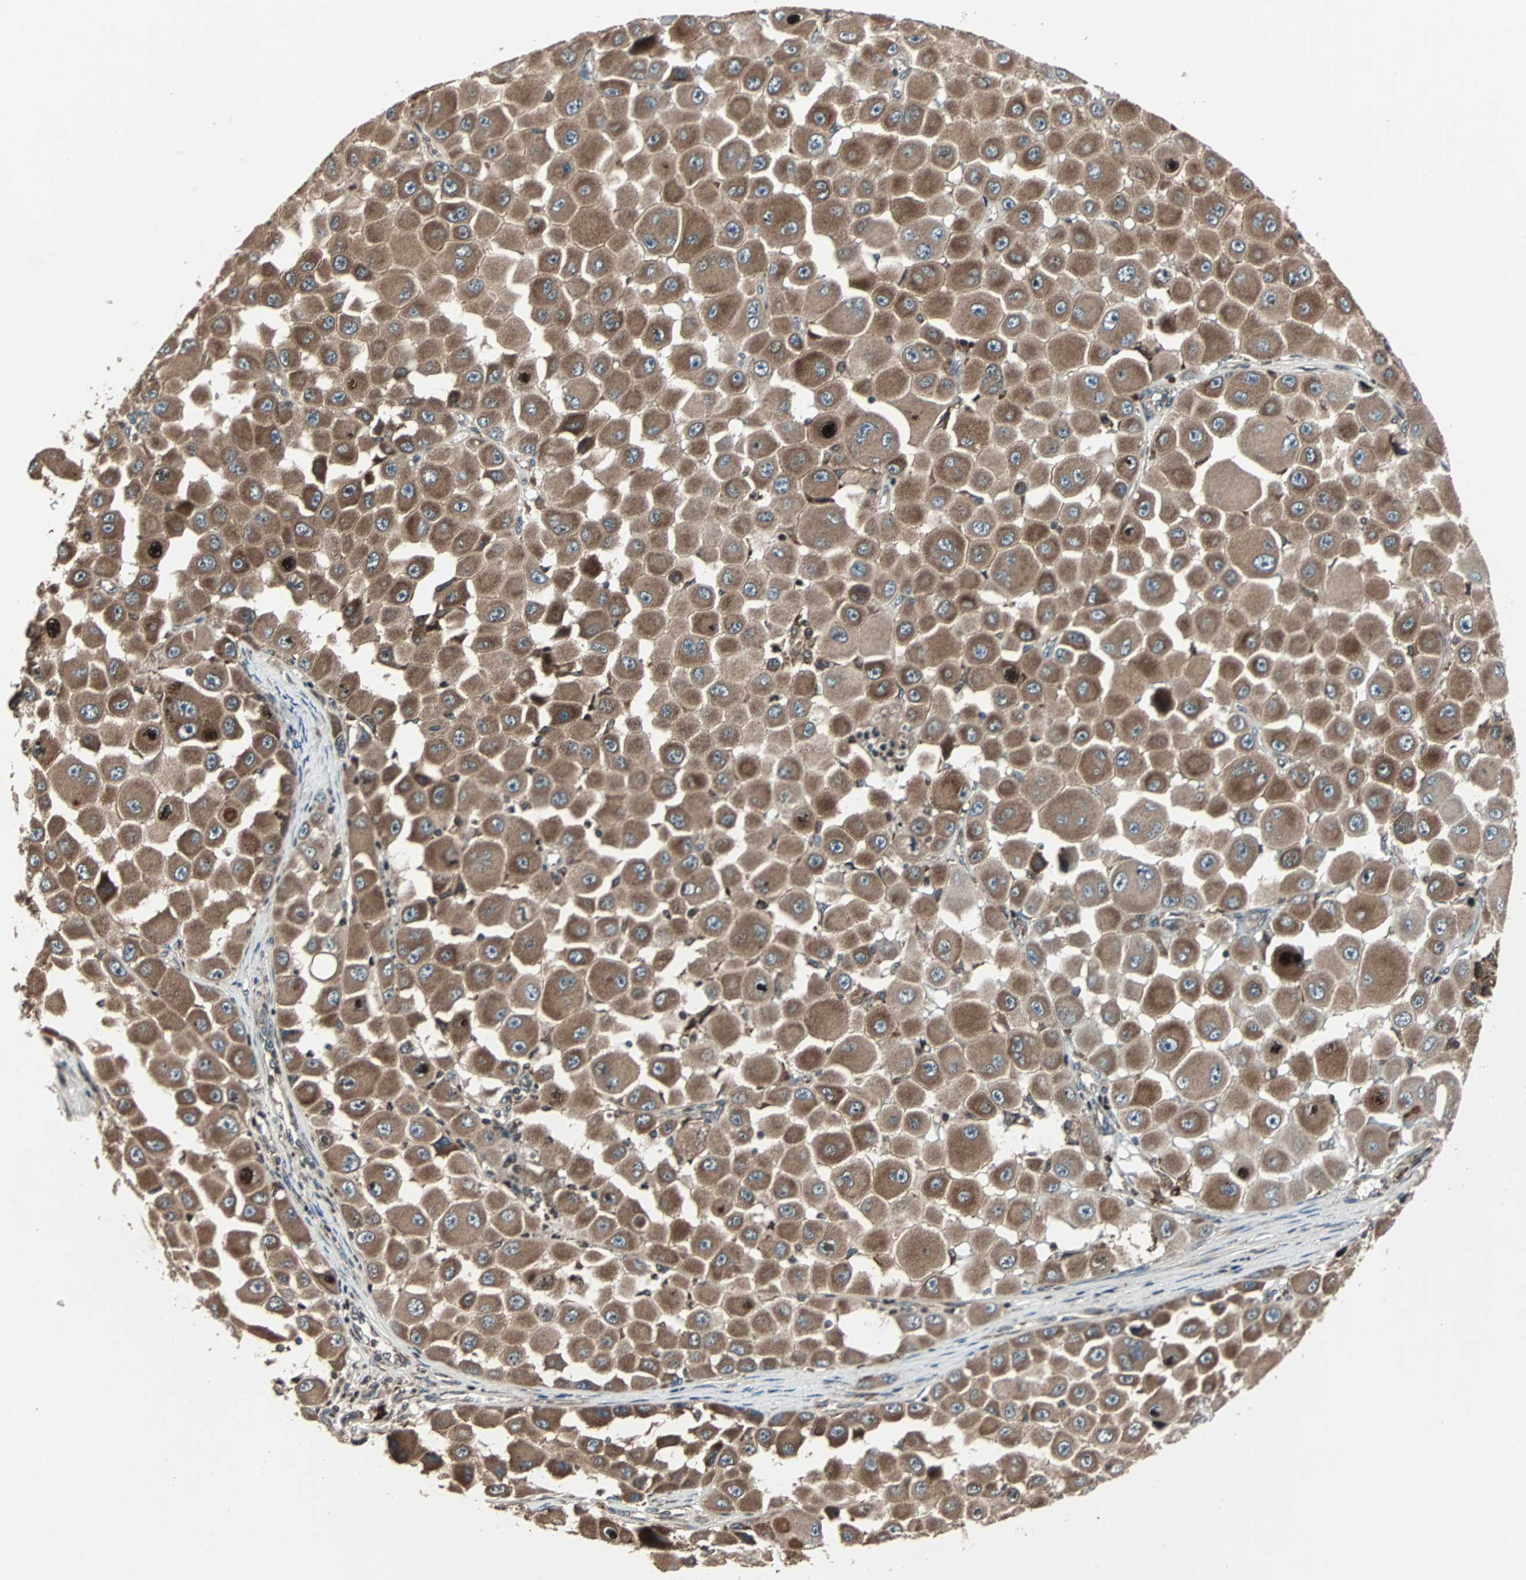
{"staining": {"intensity": "strong", "quantity": ">75%", "location": "cytoplasmic/membranous"}, "tissue": "melanoma", "cell_type": "Tumor cells", "image_type": "cancer", "snomed": [{"axis": "morphology", "description": "Malignant melanoma, NOS"}, {"axis": "topography", "description": "Skin"}], "caption": "Tumor cells show strong cytoplasmic/membranous expression in approximately >75% of cells in malignant melanoma.", "gene": "RAB7A", "patient": {"sex": "female", "age": 81}}